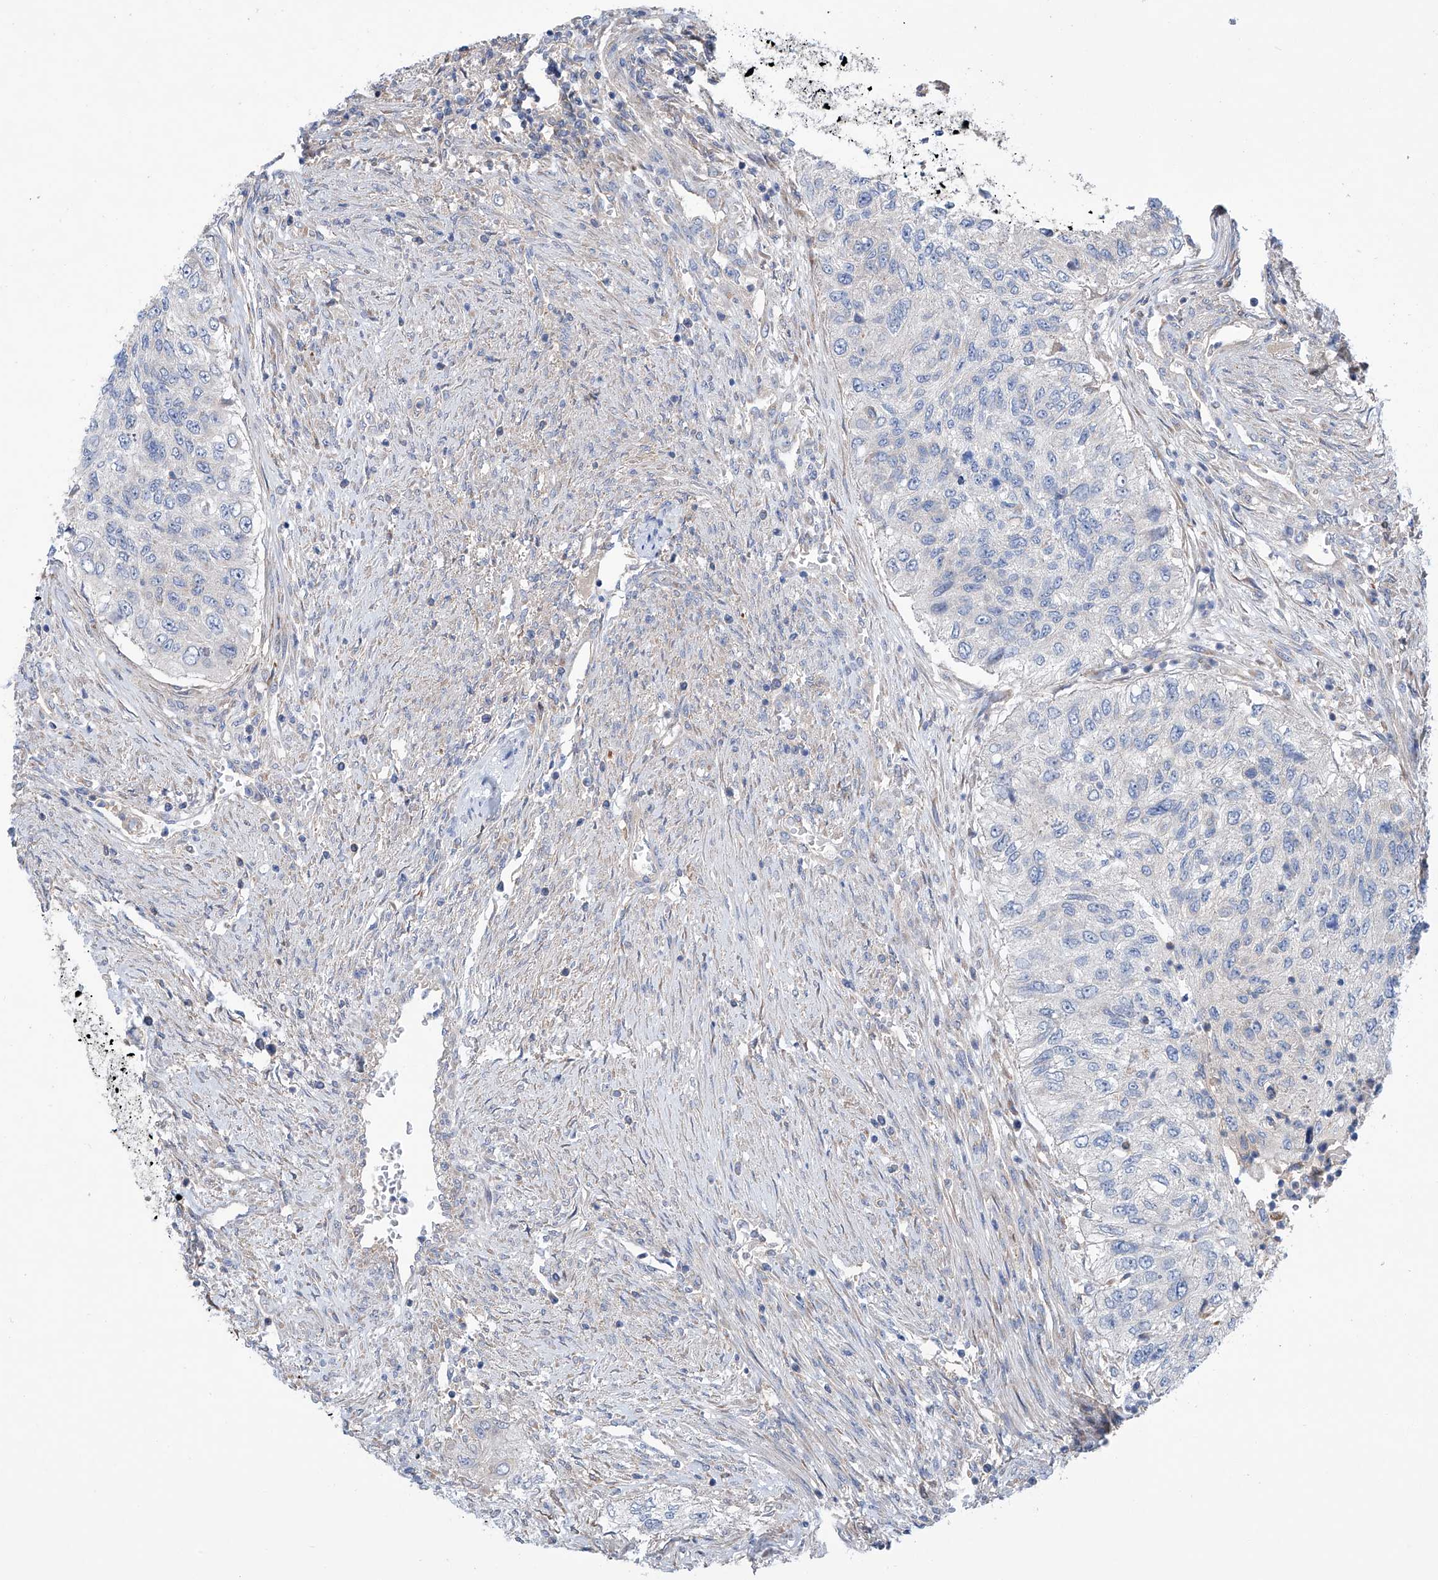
{"staining": {"intensity": "negative", "quantity": "none", "location": "none"}, "tissue": "urothelial cancer", "cell_type": "Tumor cells", "image_type": "cancer", "snomed": [{"axis": "morphology", "description": "Urothelial carcinoma, High grade"}, {"axis": "topography", "description": "Urinary bladder"}], "caption": "DAB (3,3'-diaminobenzidine) immunohistochemical staining of urothelial cancer exhibits no significant staining in tumor cells.", "gene": "SLC22A7", "patient": {"sex": "female", "age": 60}}